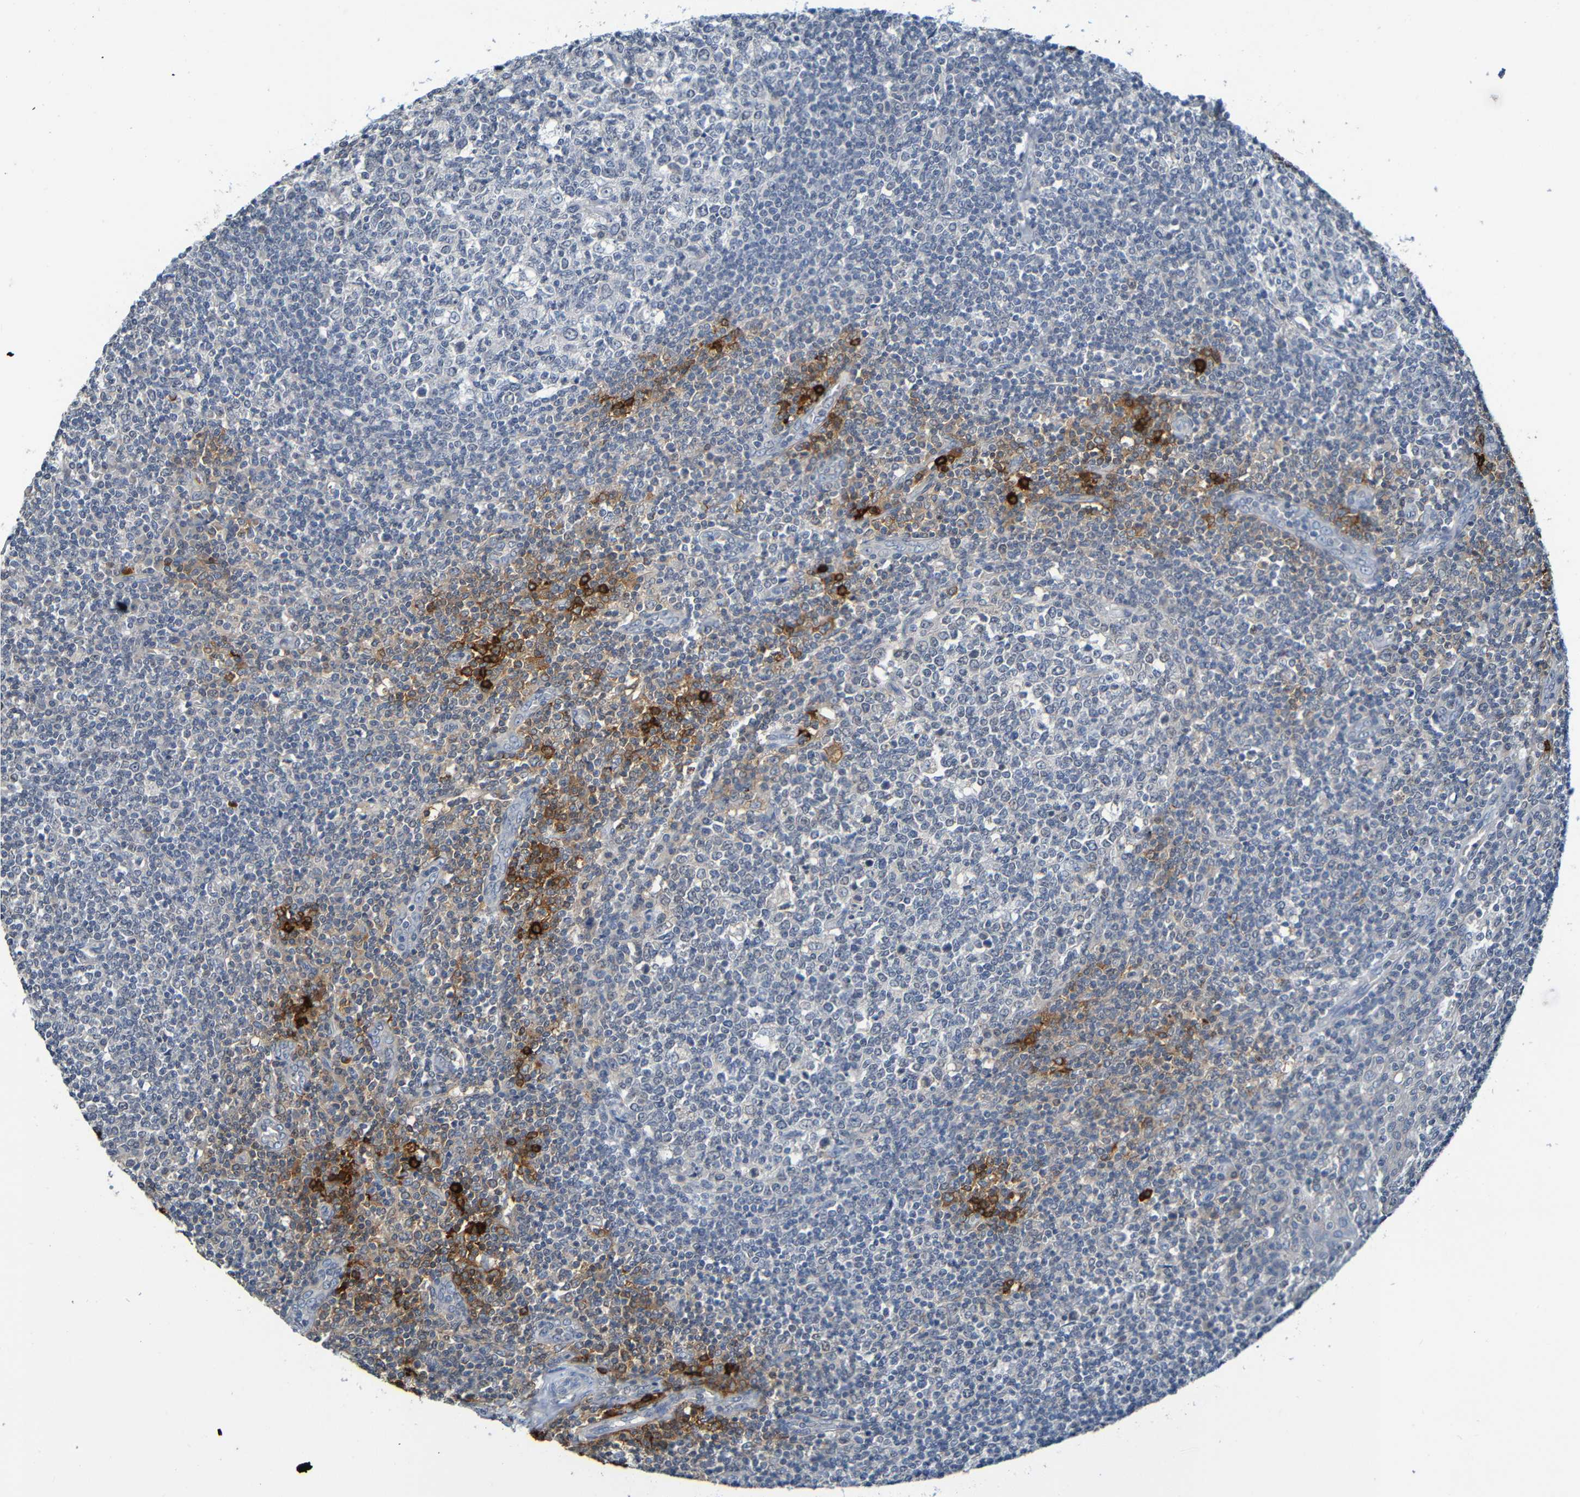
{"staining": {"intensity": "negative", "quantity": "none", "location": "none"}, "tissue": "tonsil", "cell_type": "Germinal center cells", "image_type": "normal", "snomed": [{"axis": "morphology", "description": "Normal tissue, NOS"}, {"axis": "topography", "description": "Tonsil"}], "caption": "The immunohistochemistry (IHC) micrograph has no significant staining in germinal center cells of tonsil.", "gene": "C3AR1", "patient": {"sex": "female", "age": 19}}